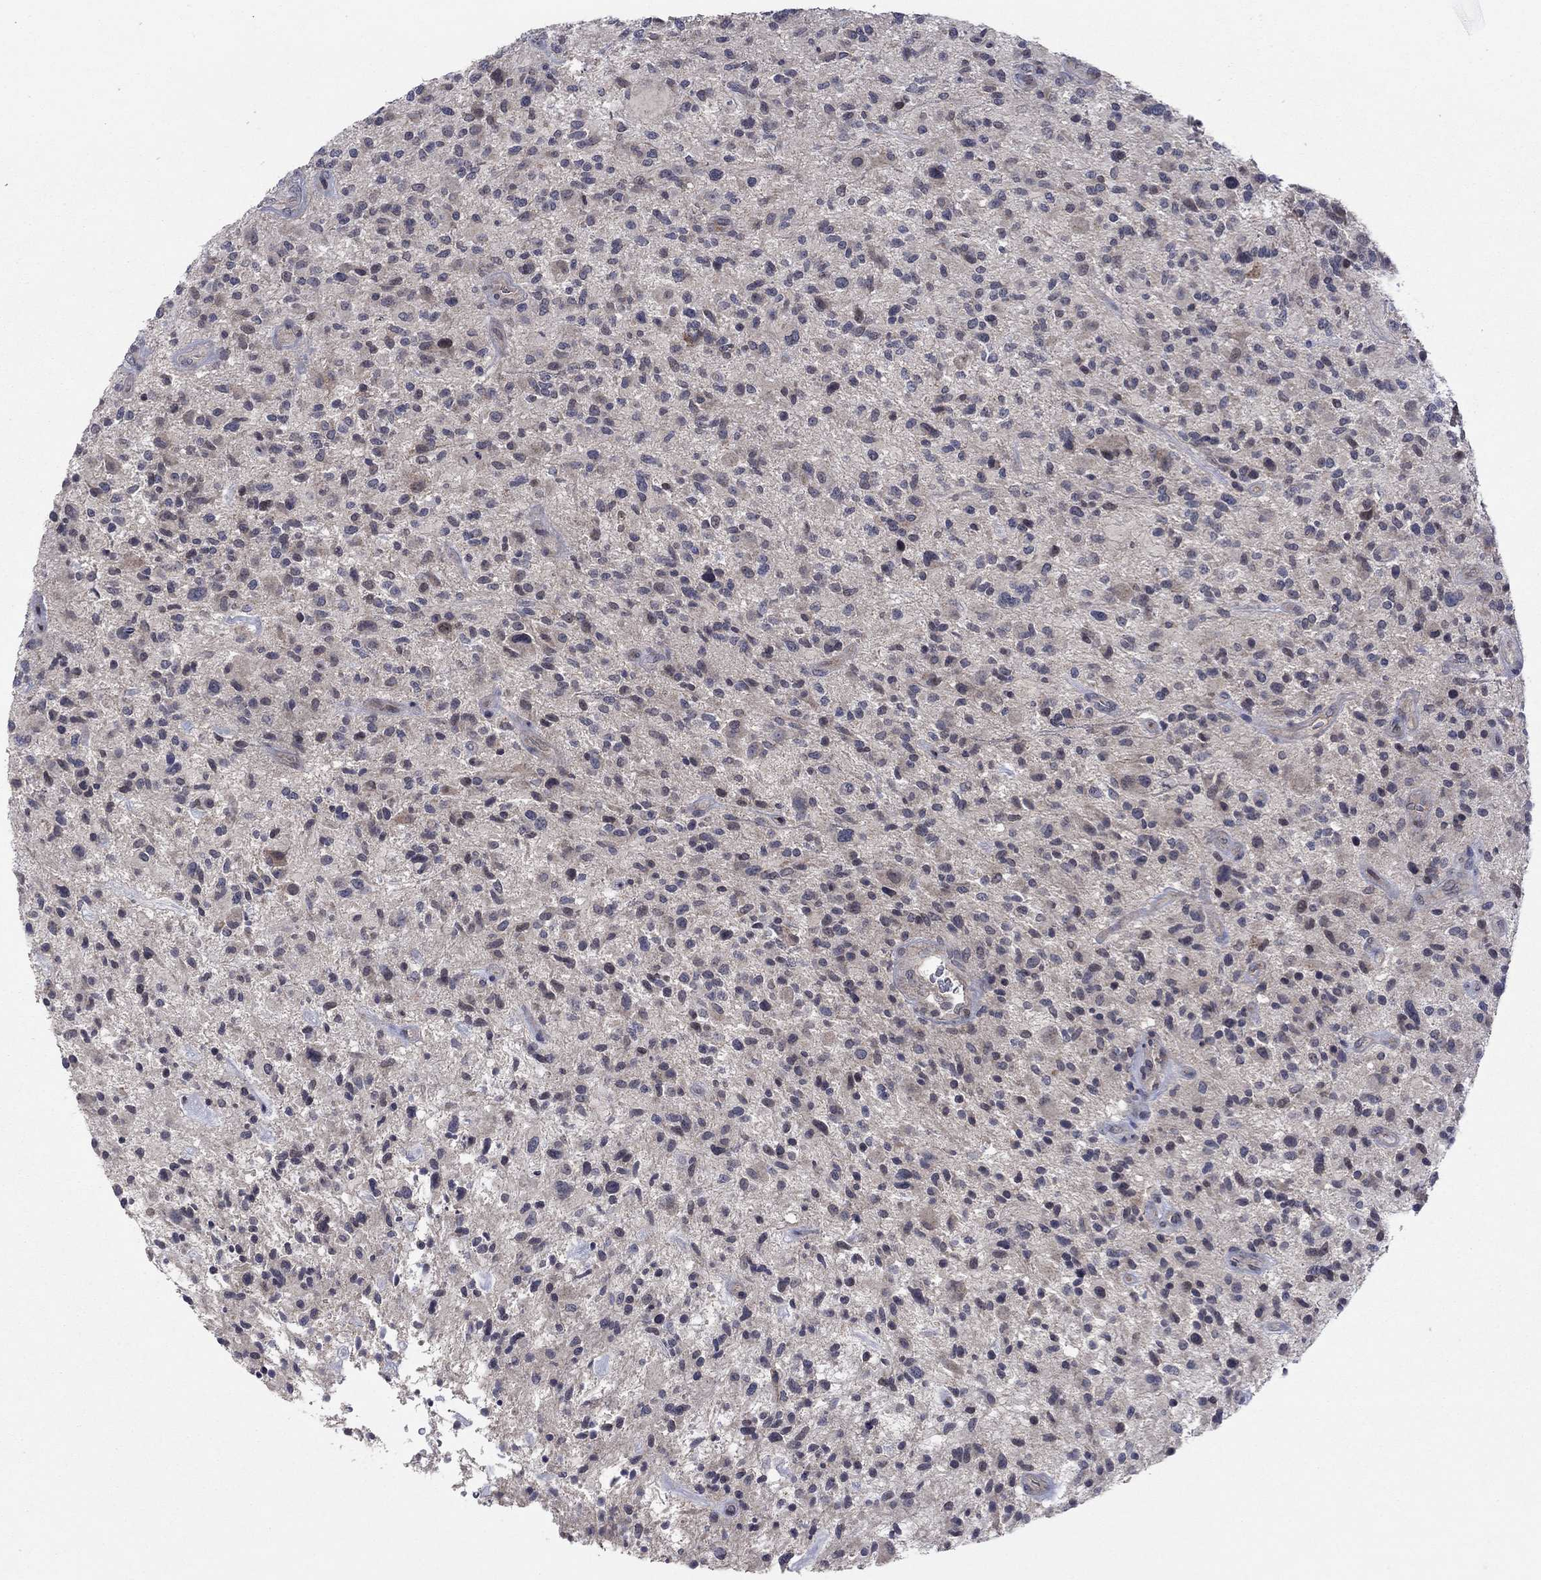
{"staining": {"intensity": "negative", "quantity": "none", "location": "none"}, "tissue": "glioma", "cell_type": "Tumor cells", "image_type": "cancer", "snomed": [{"axis": "morphology", "description": "Glioma, malignant, High grade"}, {"axis": "topography", "description": "Brain"}], "caption": "The image demonstrates no staining of tumor cells in malignant glioma (high-grade).", "gene": "IL4", "patient": {"sex": "male", "age": 47}}